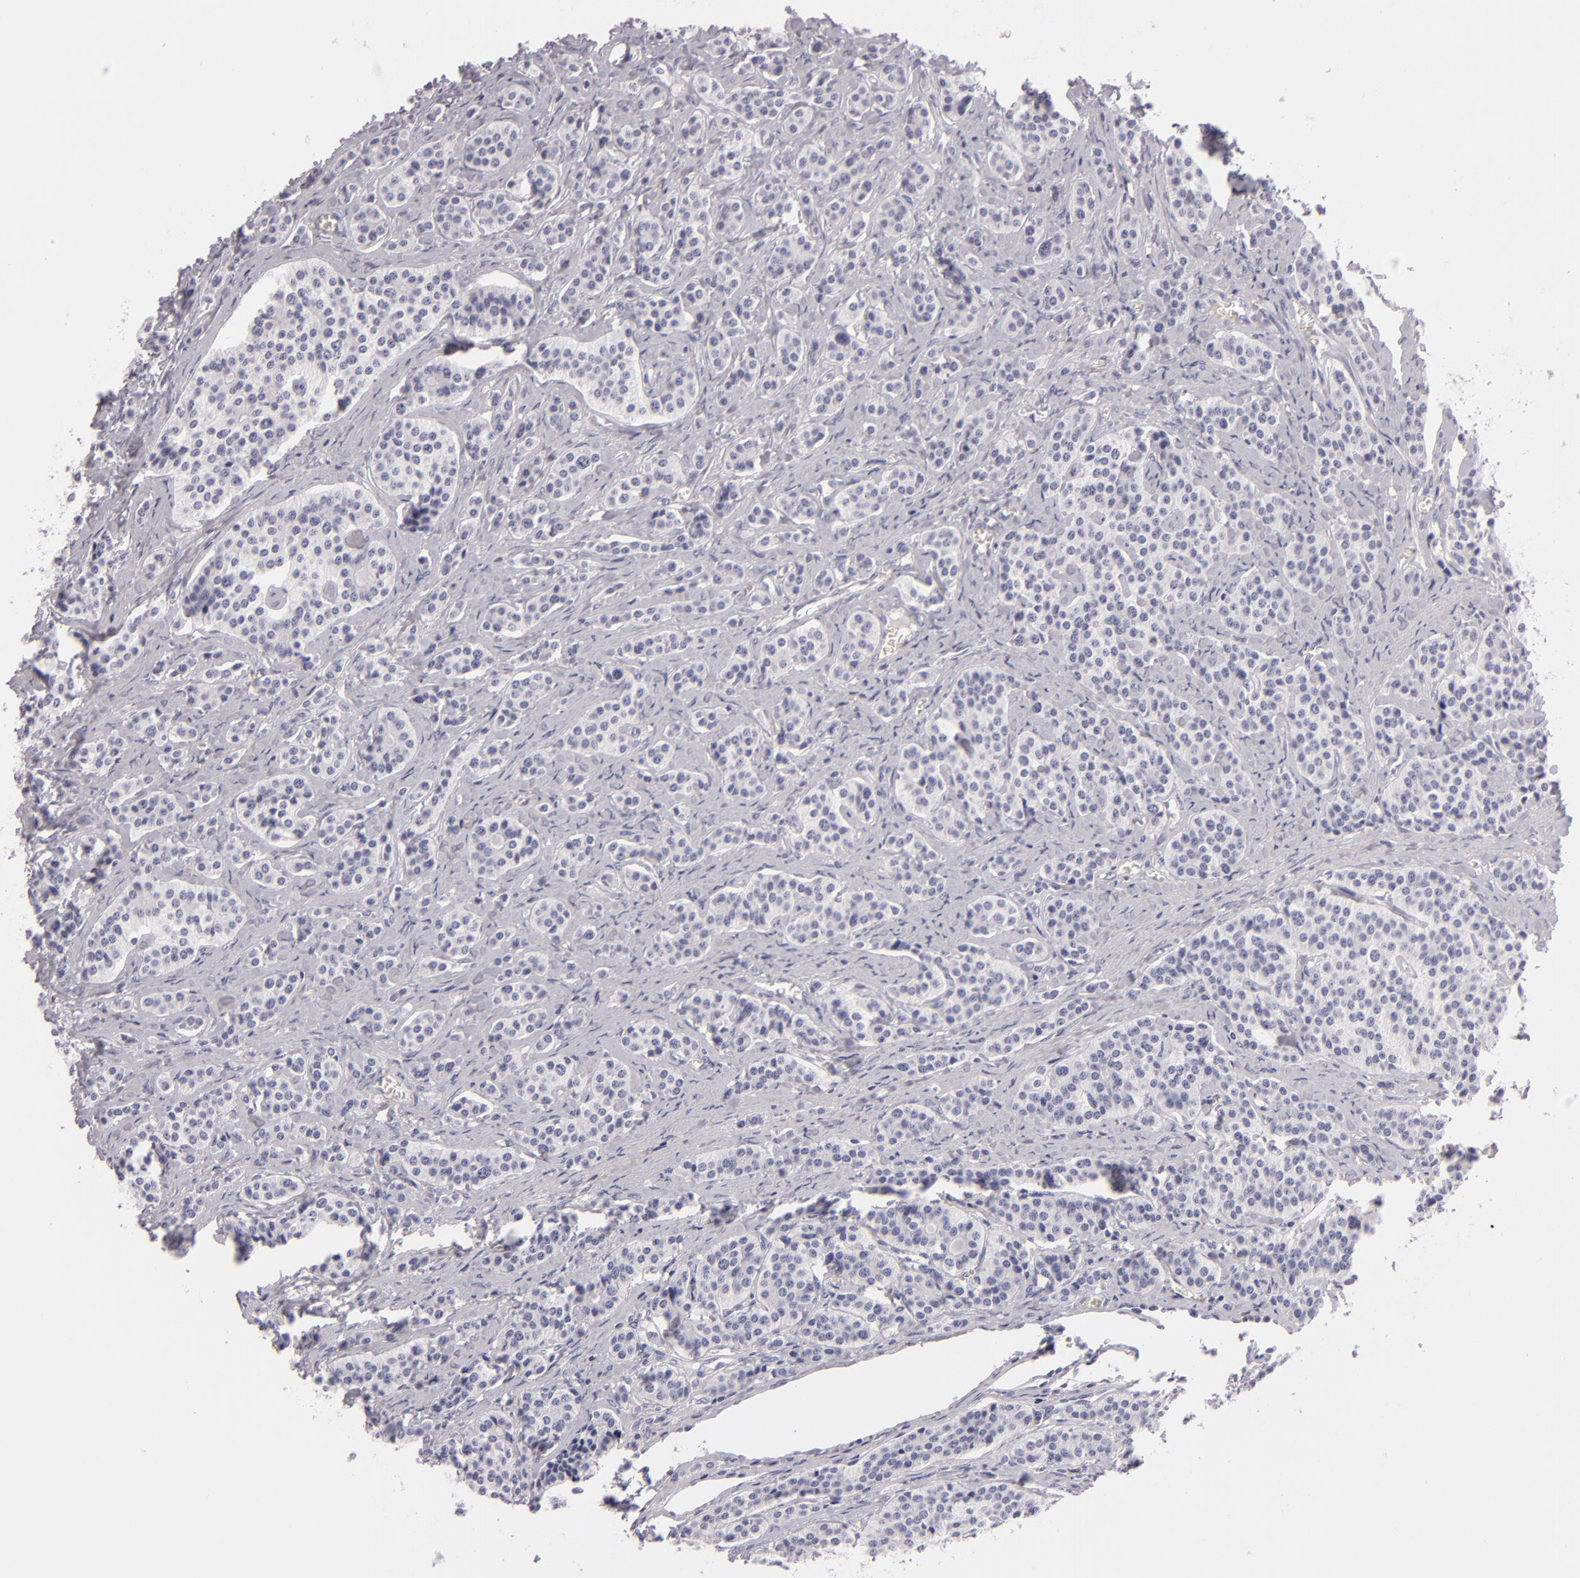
{"staining": {"intensity": "negative", "quantity": "none", "location": "none"}, "tissue": "carcinoid", "cell_type": "Tumor cells", "image_type": "cancer", "snomed": [{"axis": "morphology", "description": "Carcinoid, malignant, NOS"}, {"axis": "topography", "description": "Small intestine"}], "caption": "The image exhibits no staining of tumor cells in malignant carcinoid.", "gene": "F13A1", "patient": {"sex": "male", "age": 63}}